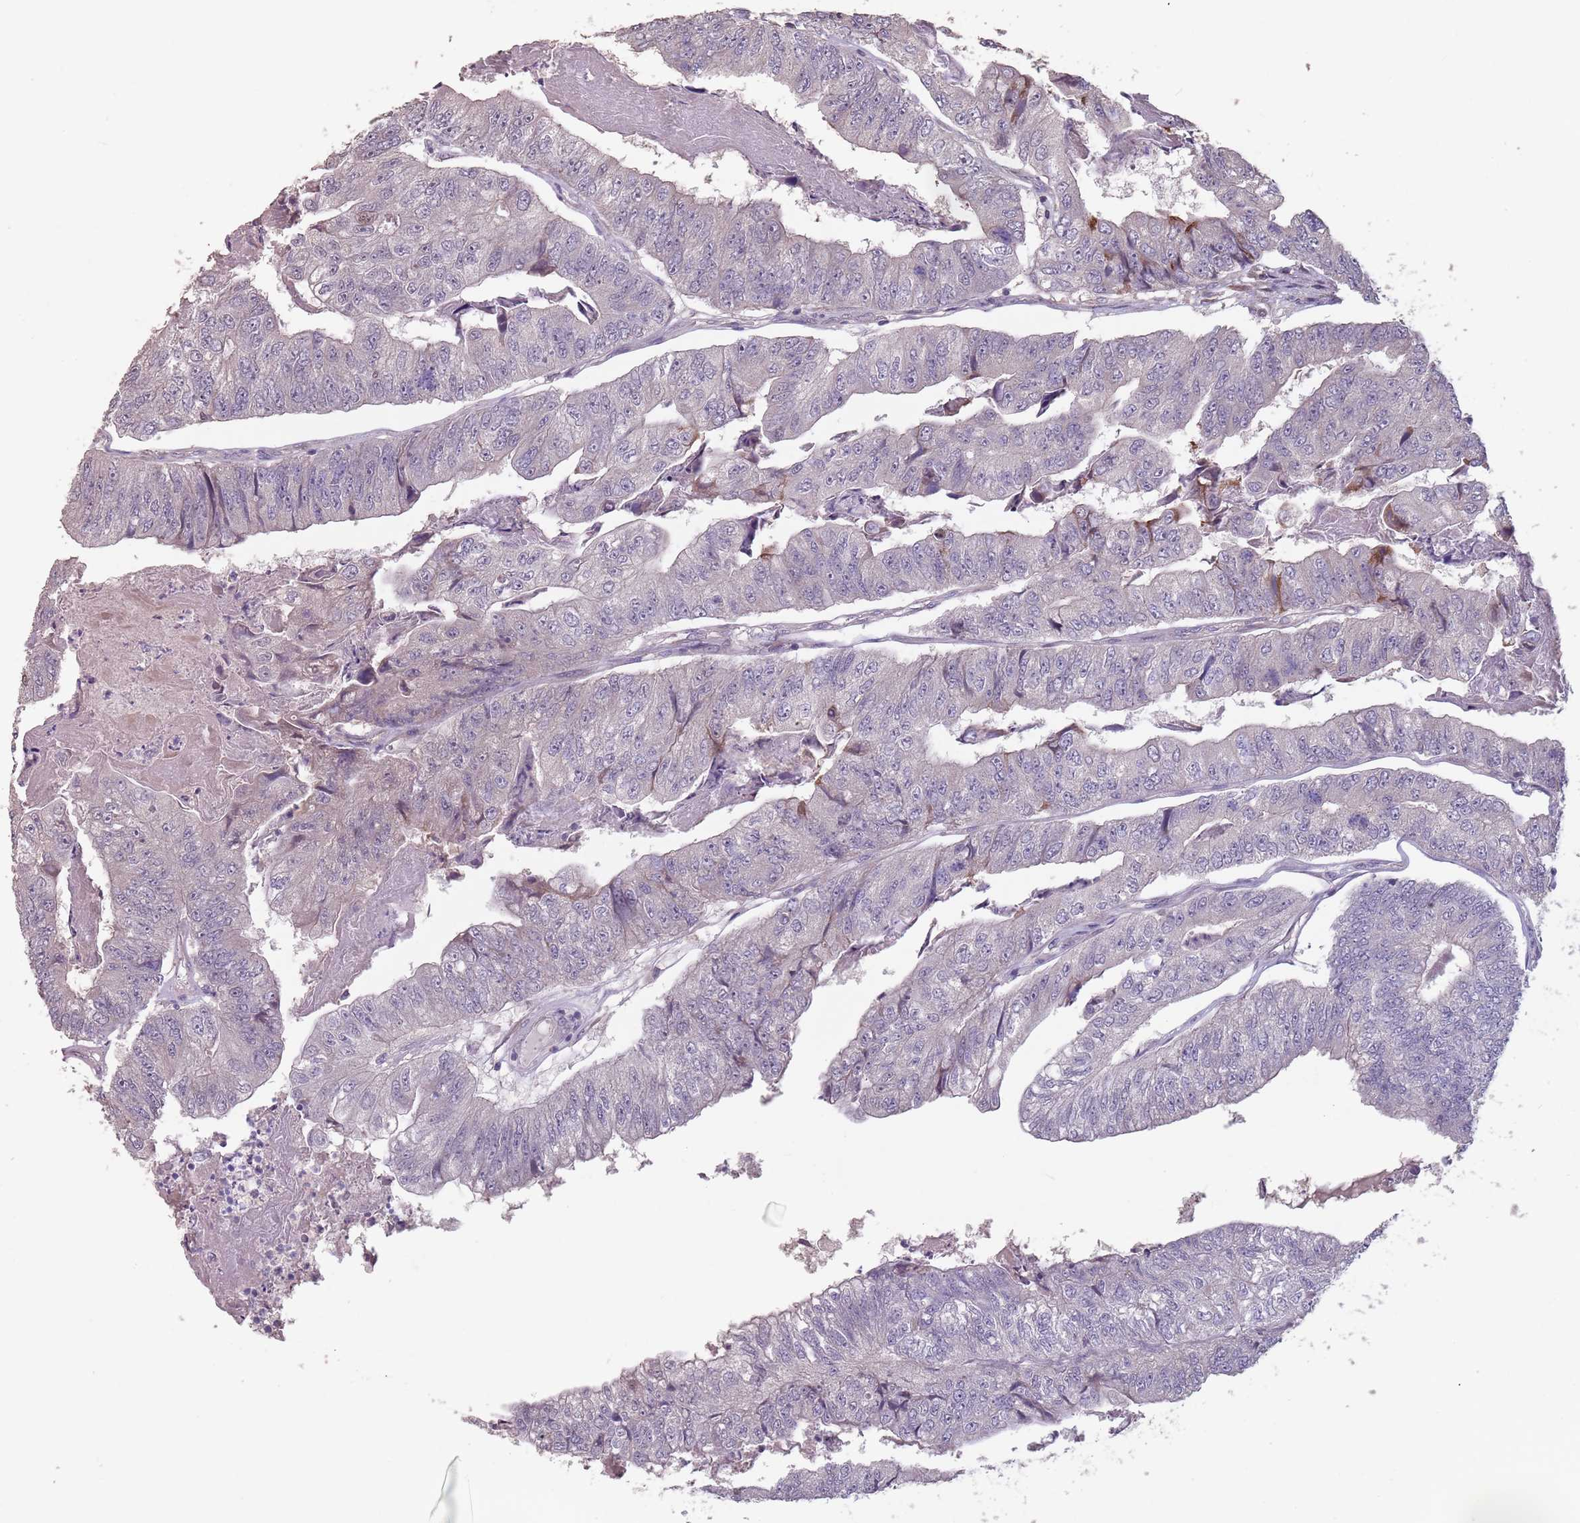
{"staining": {"intensity": "negative", "quantity": "none", "location": "none"}, "tissue": "colorectal cancer", "cell_type": "Tumor cells", "image_type": "cancer", "snomed": [{"axis": "morphology", "description": "Adenocarcinoma, NOS"}, {"axis": "topography", "description": "Colon"}], "caption": "An immunohistochemistry (IHC) micrograph of colorectal adenocarcinoma is shown. There is no staining in tumor cells of colorectal adenocarcinoma.", "gene": "MBD3L1", "patient": {"sex": "female", "age": 67}}